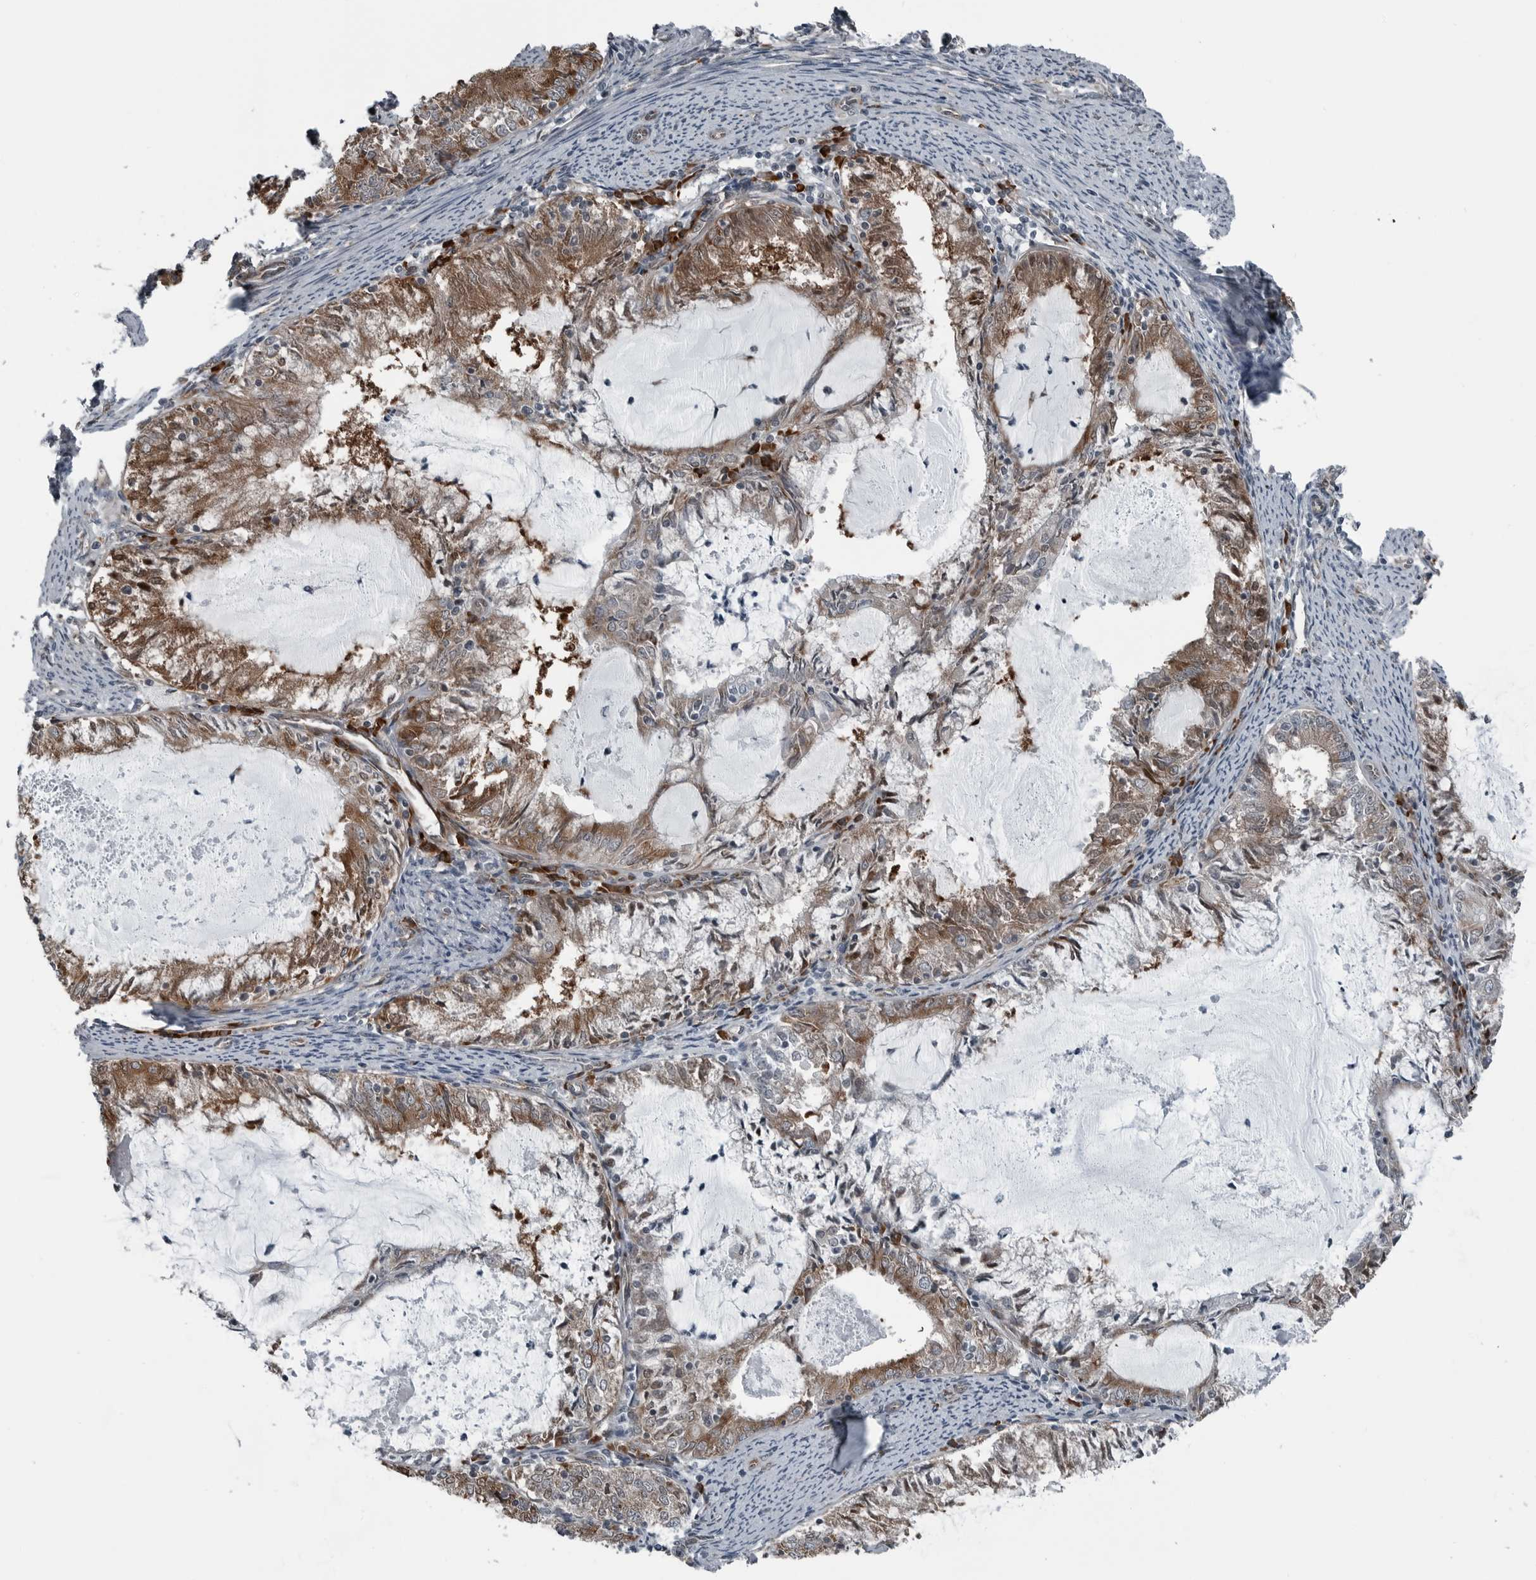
{"staining": {"intensity": "moderate", "quantity": ">75%", "location": "cytoplasmic/membranous"}, "tissue": "endometrial cancer", "cell_type": "Tumor cells", "image_type": "cancer", "snomed": [{"axis": "morphology", "description": "Adenocarcinoma, NOS"}, {"axis": "topography", "description": "Endometrium"}], "caption": "Protein staining by IHC demonstrates moderate cytoplasmic/membranous staining in about >75% of tumor cells in endometrial cancer.", "gene": "CEP85", "patient": {"sex": "female", "age": 57}}